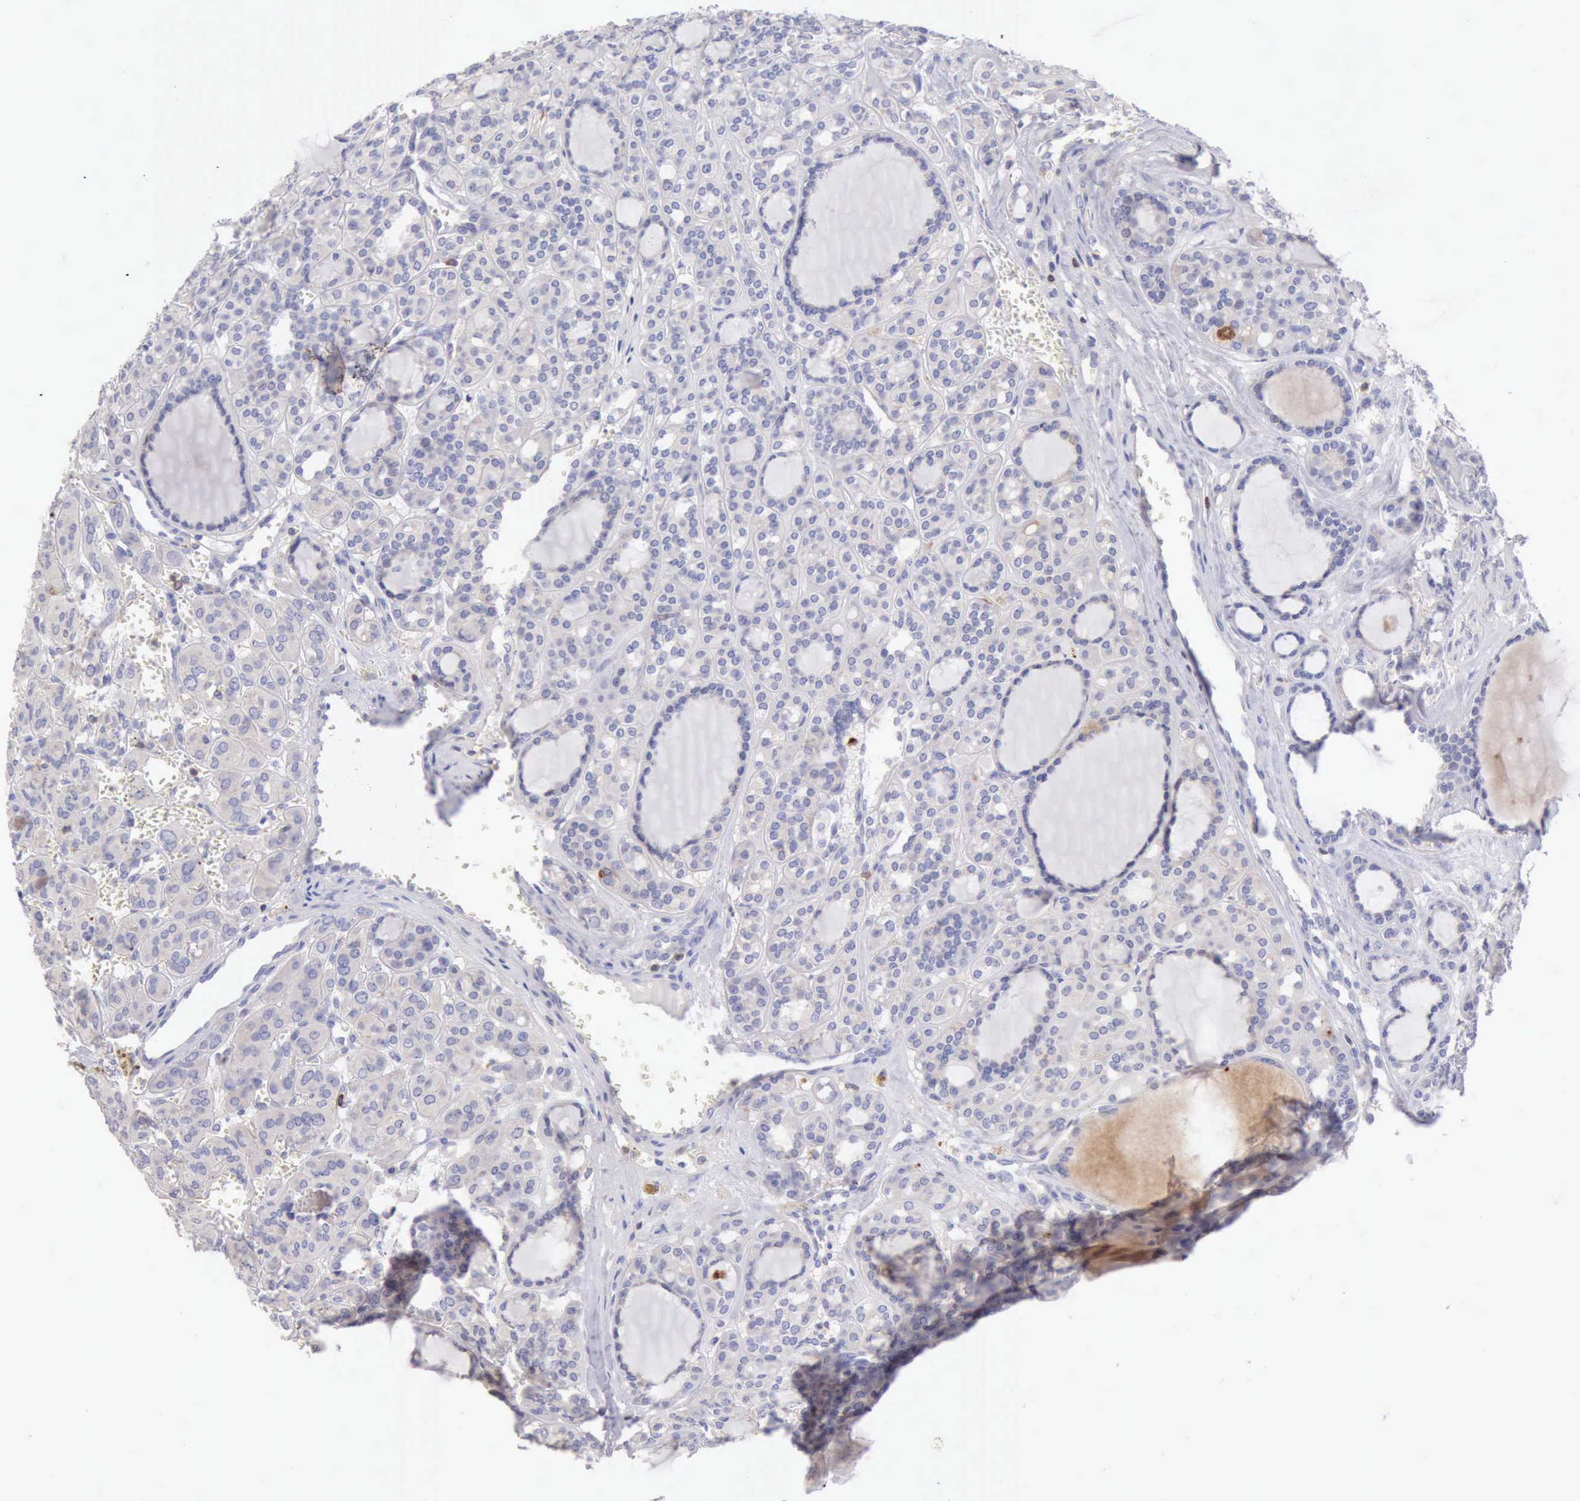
{"staining": {"intensity": "negative", "quantity": "none", "location": "none"}, "tissue": "thyroid cancer", "cell_type": "Tumor cells", "image_type": "cancer", "snomed": [{"axis": "morphology", "description": "Follicular adenoma carcinoma, NOS"}, {"axis": "topography", "description": "Thyroid gland"}], "caption": "An image of thyroid follicular adenoma carcinoma stained for a protein reveals no brown staining in tumor cells.", "gene": "SASH3", "patient": {"sex": "female", "age": 71}}